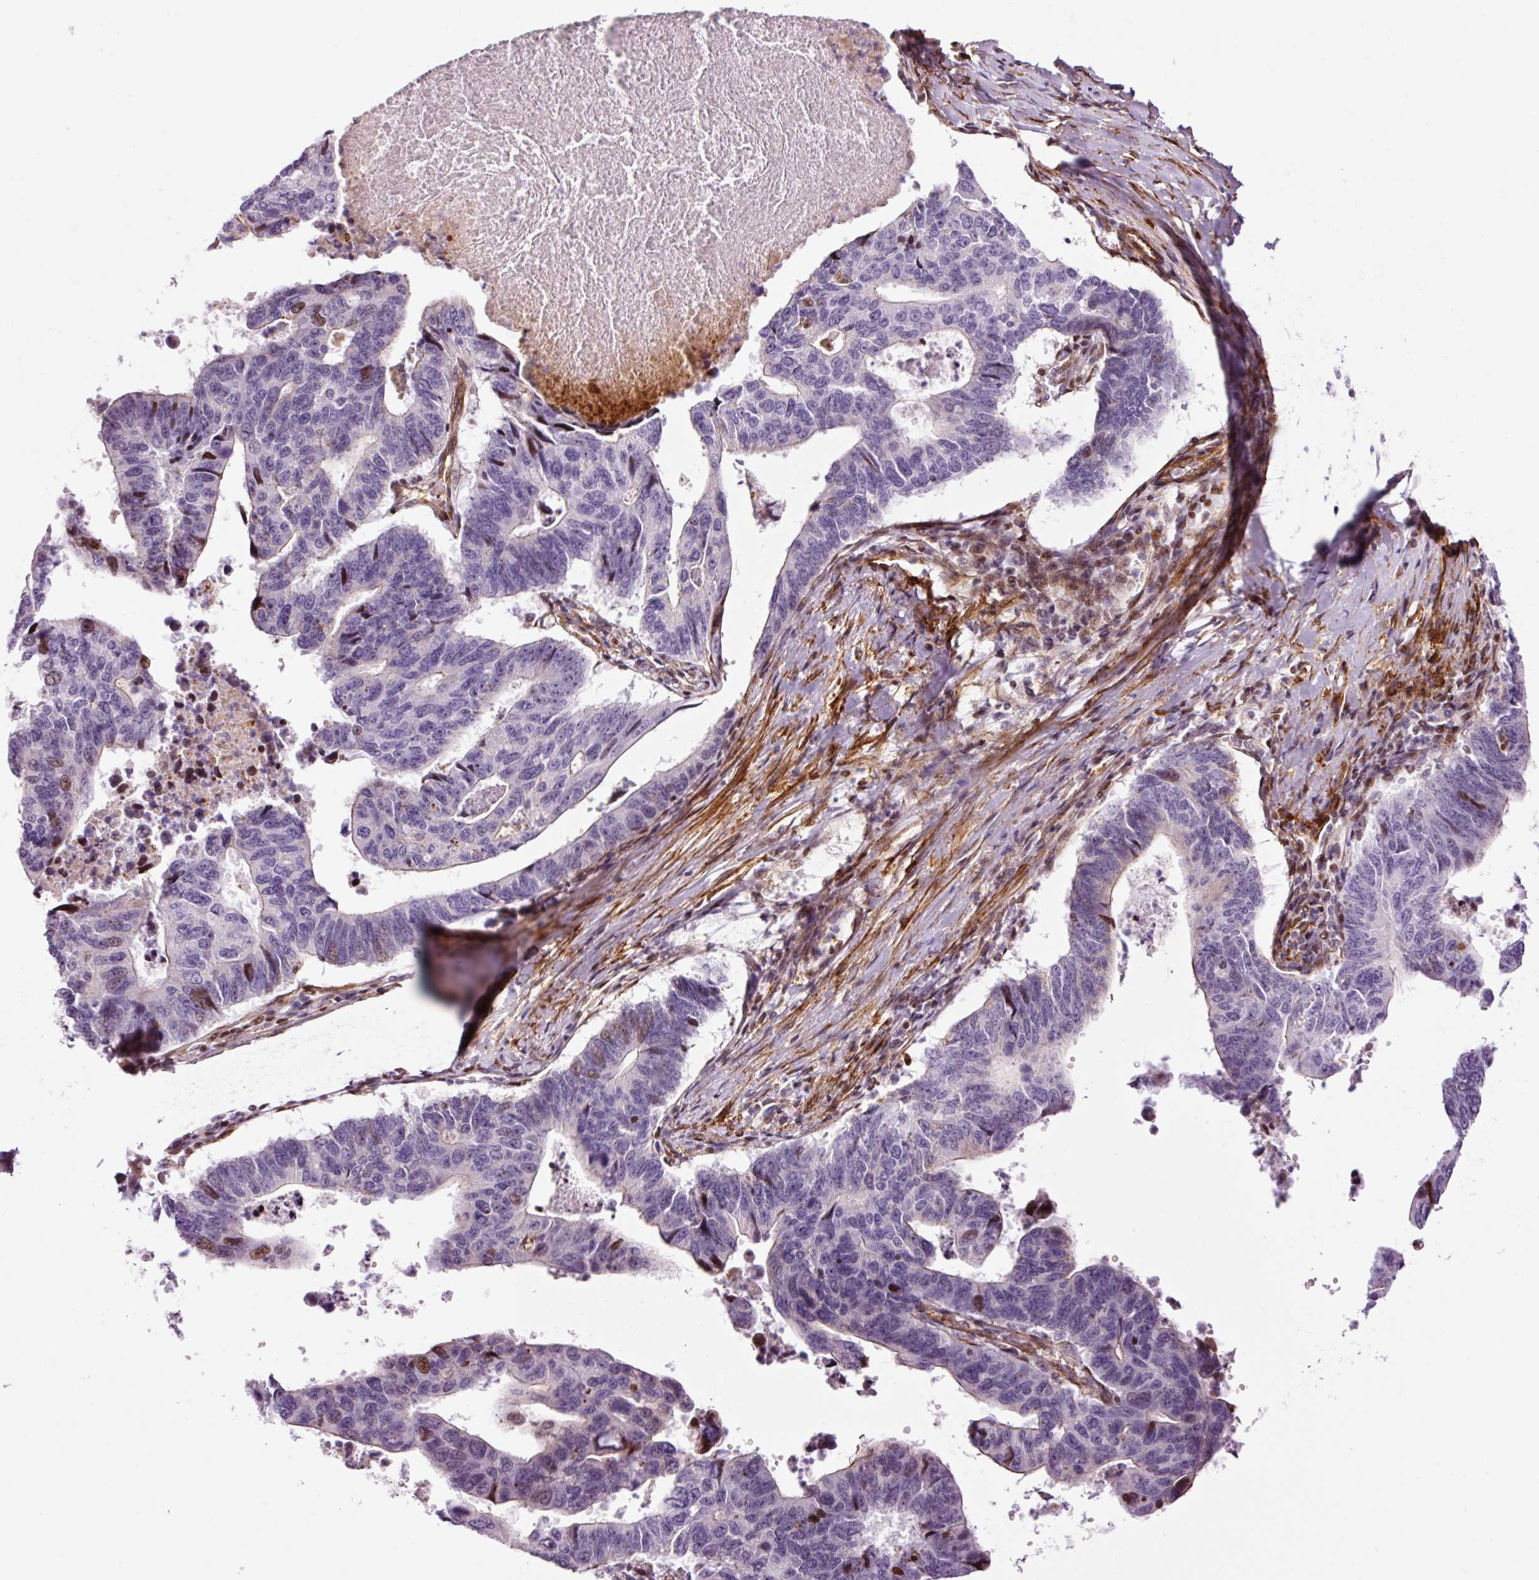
{"staining": {"intensity": "moderate", "quantity": "<25%", "location": "nuclear"}, "tissue": "stomach cancer", "cell_type": "Tumor cells", "image_type": "cancer", "snomed": [{"axis": "morphology", "description": "Adenocarcinoma, NOS"}, {"axis": "topography", "description": "Stomach"}], "caption": "The micrograph demonstrates immunohistochemical staining of adenocarcinoma (stomach). There is moderate nuclear positivity is appreciated in about <25% of tumor cells. The staining was performed using DAB (3,3'-diaminobenzidine), with brown indicating positive protein expression. Nuclei are stained blue with hematoxylin.", "gene": "ANKRD20A1", "patient": {"sex": "male", "age": 59}}